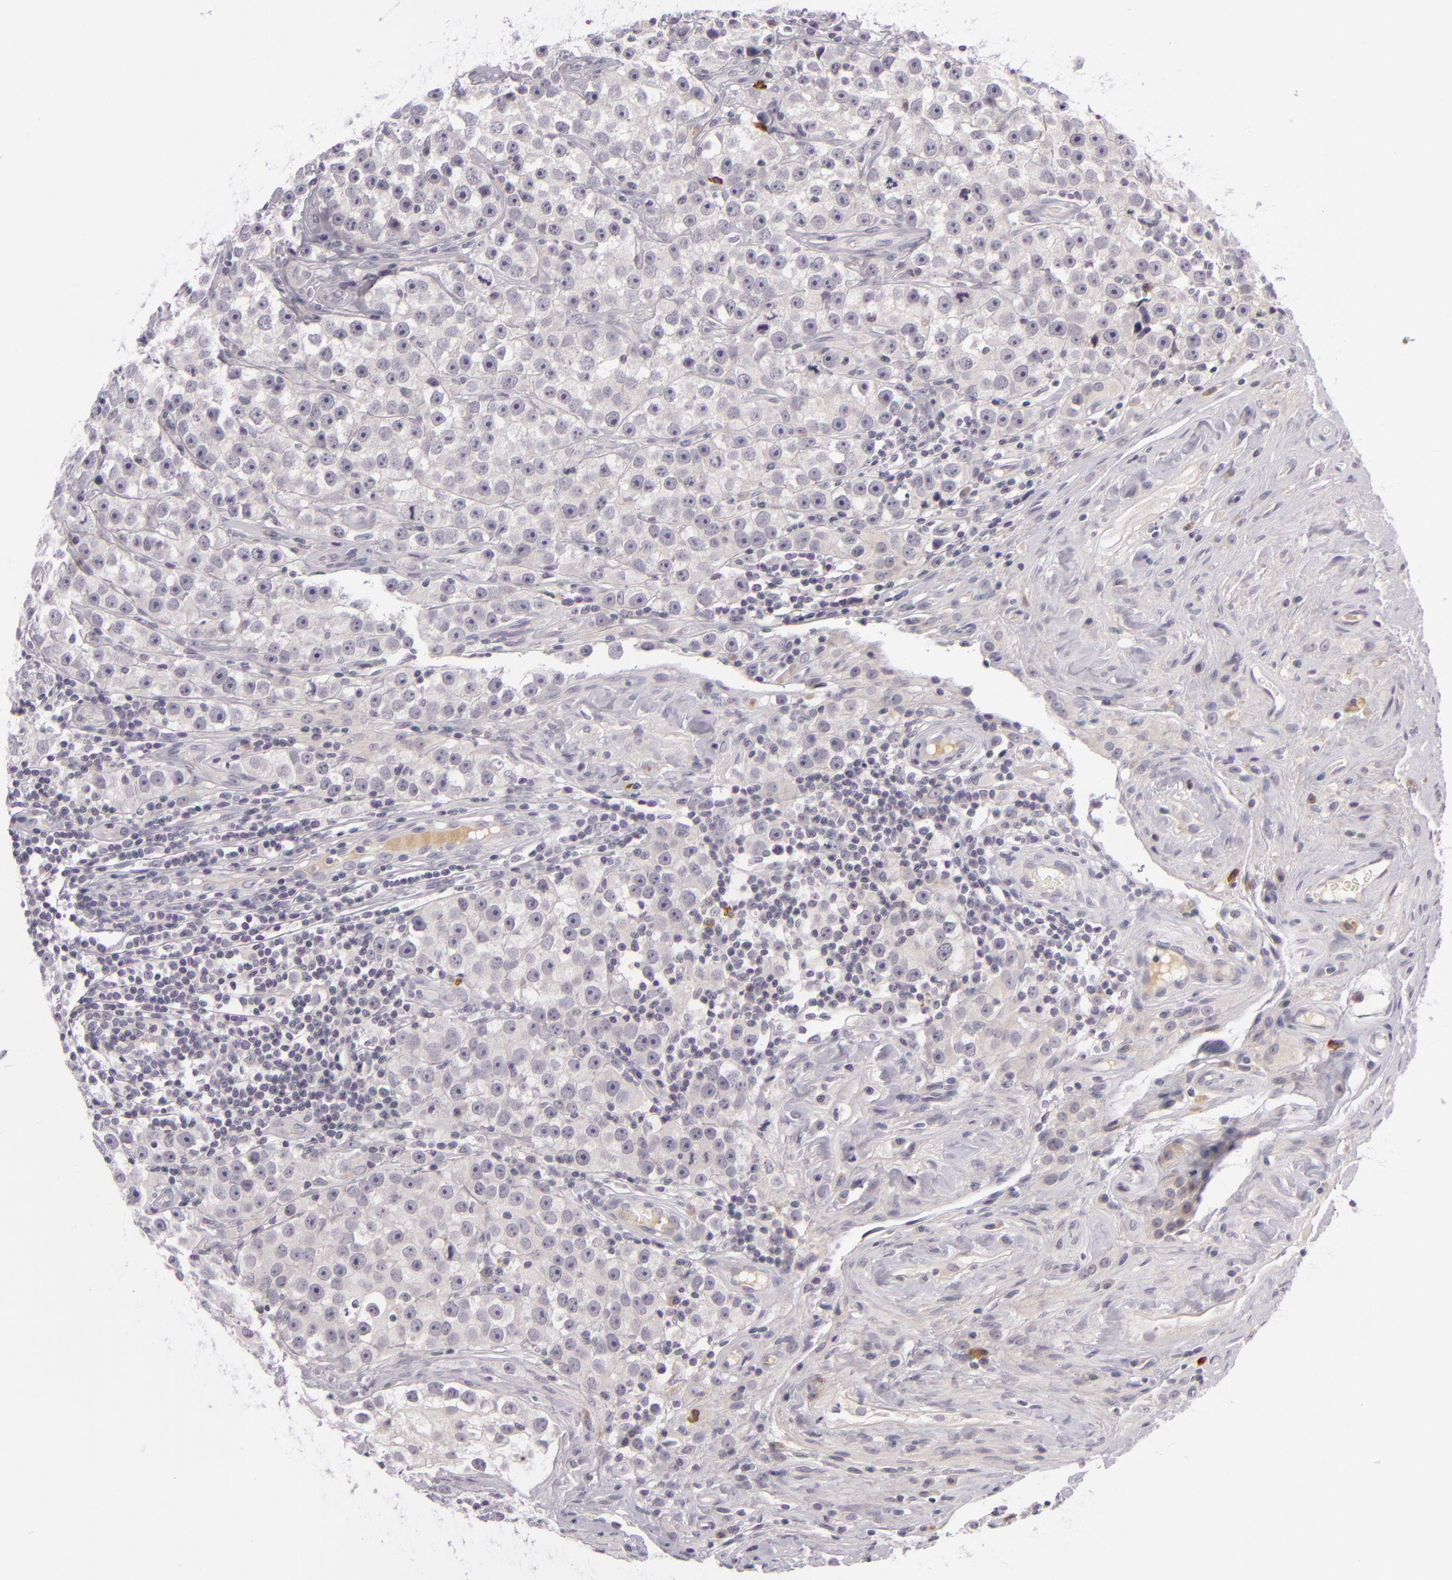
{"staining": {"intensity": "negative", "quantity": "none", "location": "none"}, "tissue": "testis cancer", "cell_type": "Tumor cells", "image_type": "cancer", "snomed": [{"axis": "morphology", "description": "Seminoma, NOS"}, {"axis": "topography", "description": "Testis"}], "caption": "Seminoma (testis) was stained to show a protein in brown. There is no significant positivity in tumor cells.", "gene": "DAG1", "patient": {"sex": "male", "age": 32}}